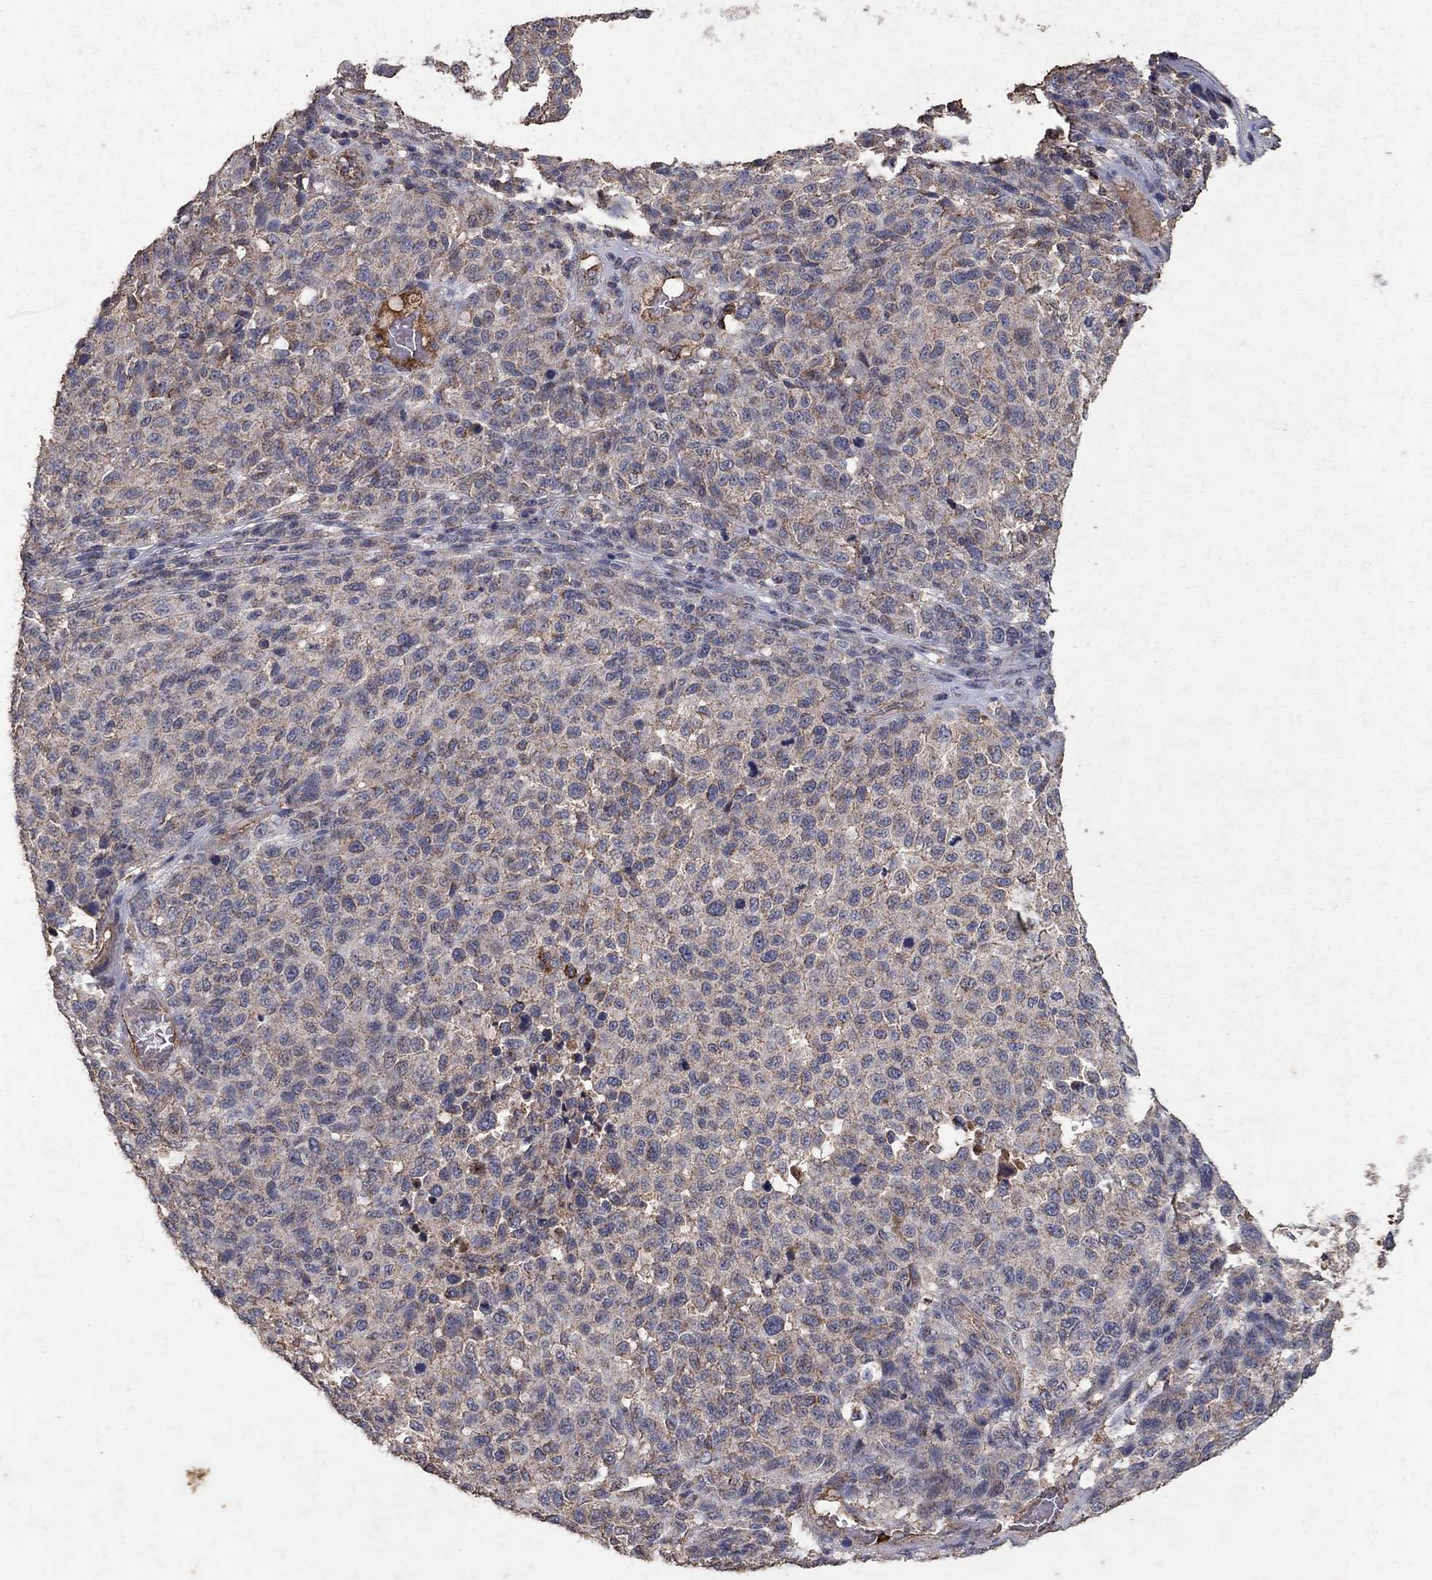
{"staining": {"intensity": "weak", "quantity": "25%-75%", "location": "cytoplasmic/membranous"}, "tissue": "melanoma", "cell_type": "Tumor cells", "image_type": "cancer", "snomed": [{"axis": "morphology", "description": "Malignant melanoma, NOS"}, {"axis": "topography", "description": "Skin"}], "caption": "Immunohistochemistry (IHC) image of malignant melanoma stained for a protein (brown), which displays low levels of weak cytoplasmic/membranous expression in approximately 25%-75% of tumor cells.", "gene": "CD24", "patient": {"sex": "male", "age": 59}}